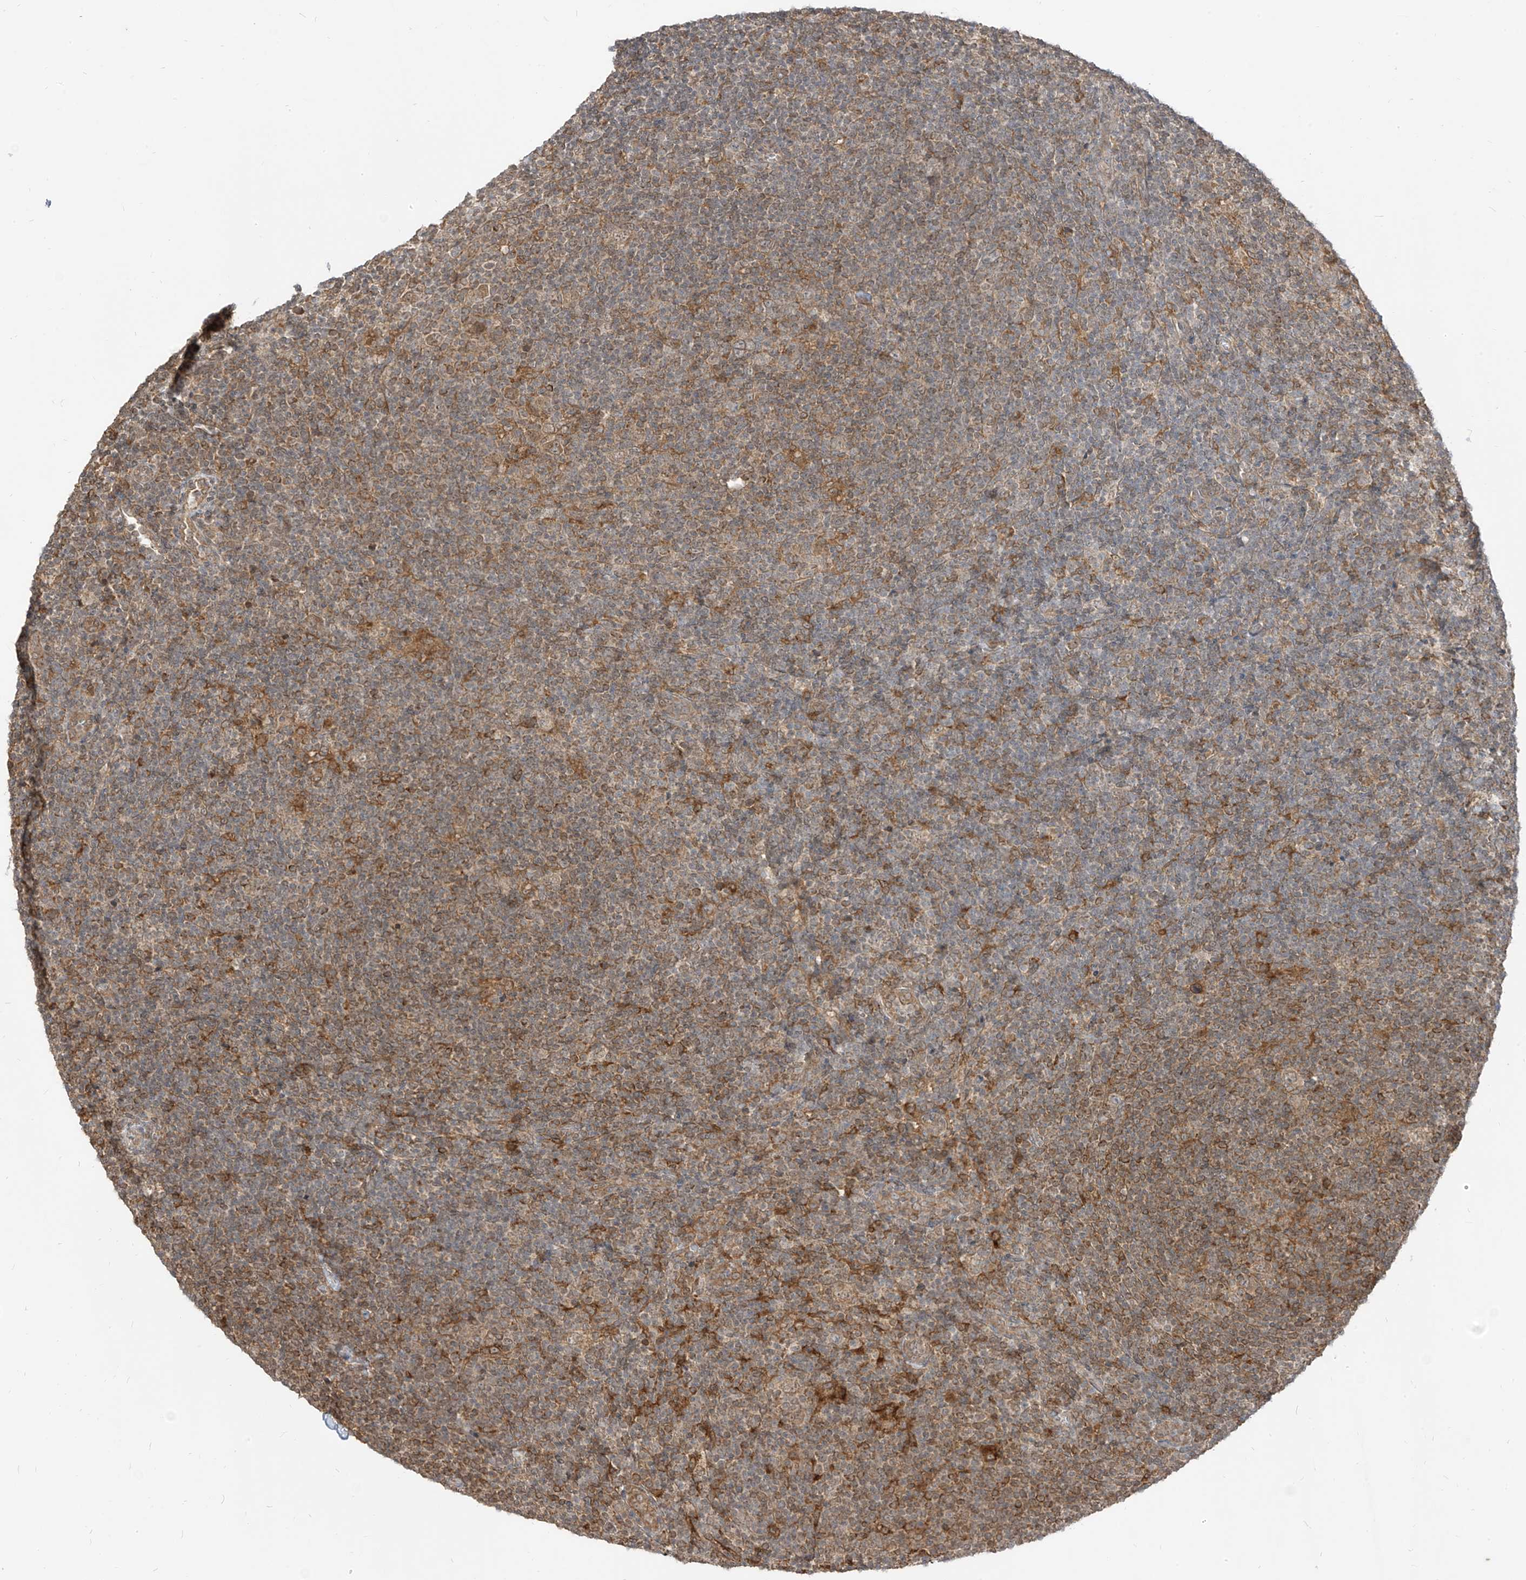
{"staining": {"intensity": "weak", "quantity": ">75%", "location": "cytoplasmic/membranous"}, "tissue": "lymphoma", "cell_type": "Tumor cells", "image_type": "cancer", "snomed": [{"axis": "morphology", "description": "Hodgkin's disease, NOS"}, {"axis": "topography", "description": "Lymph node"}], "caption": "Immunohistochemical staining of Hodgkin's disease exhibits weak cytoplasmic/membranous protein staining in about >75% of tumor cells. (Brightfield microscopy of DAB IHC at high magnification).", "gene": "LCOR", "patient": {"sex": "female", "age": 57}}